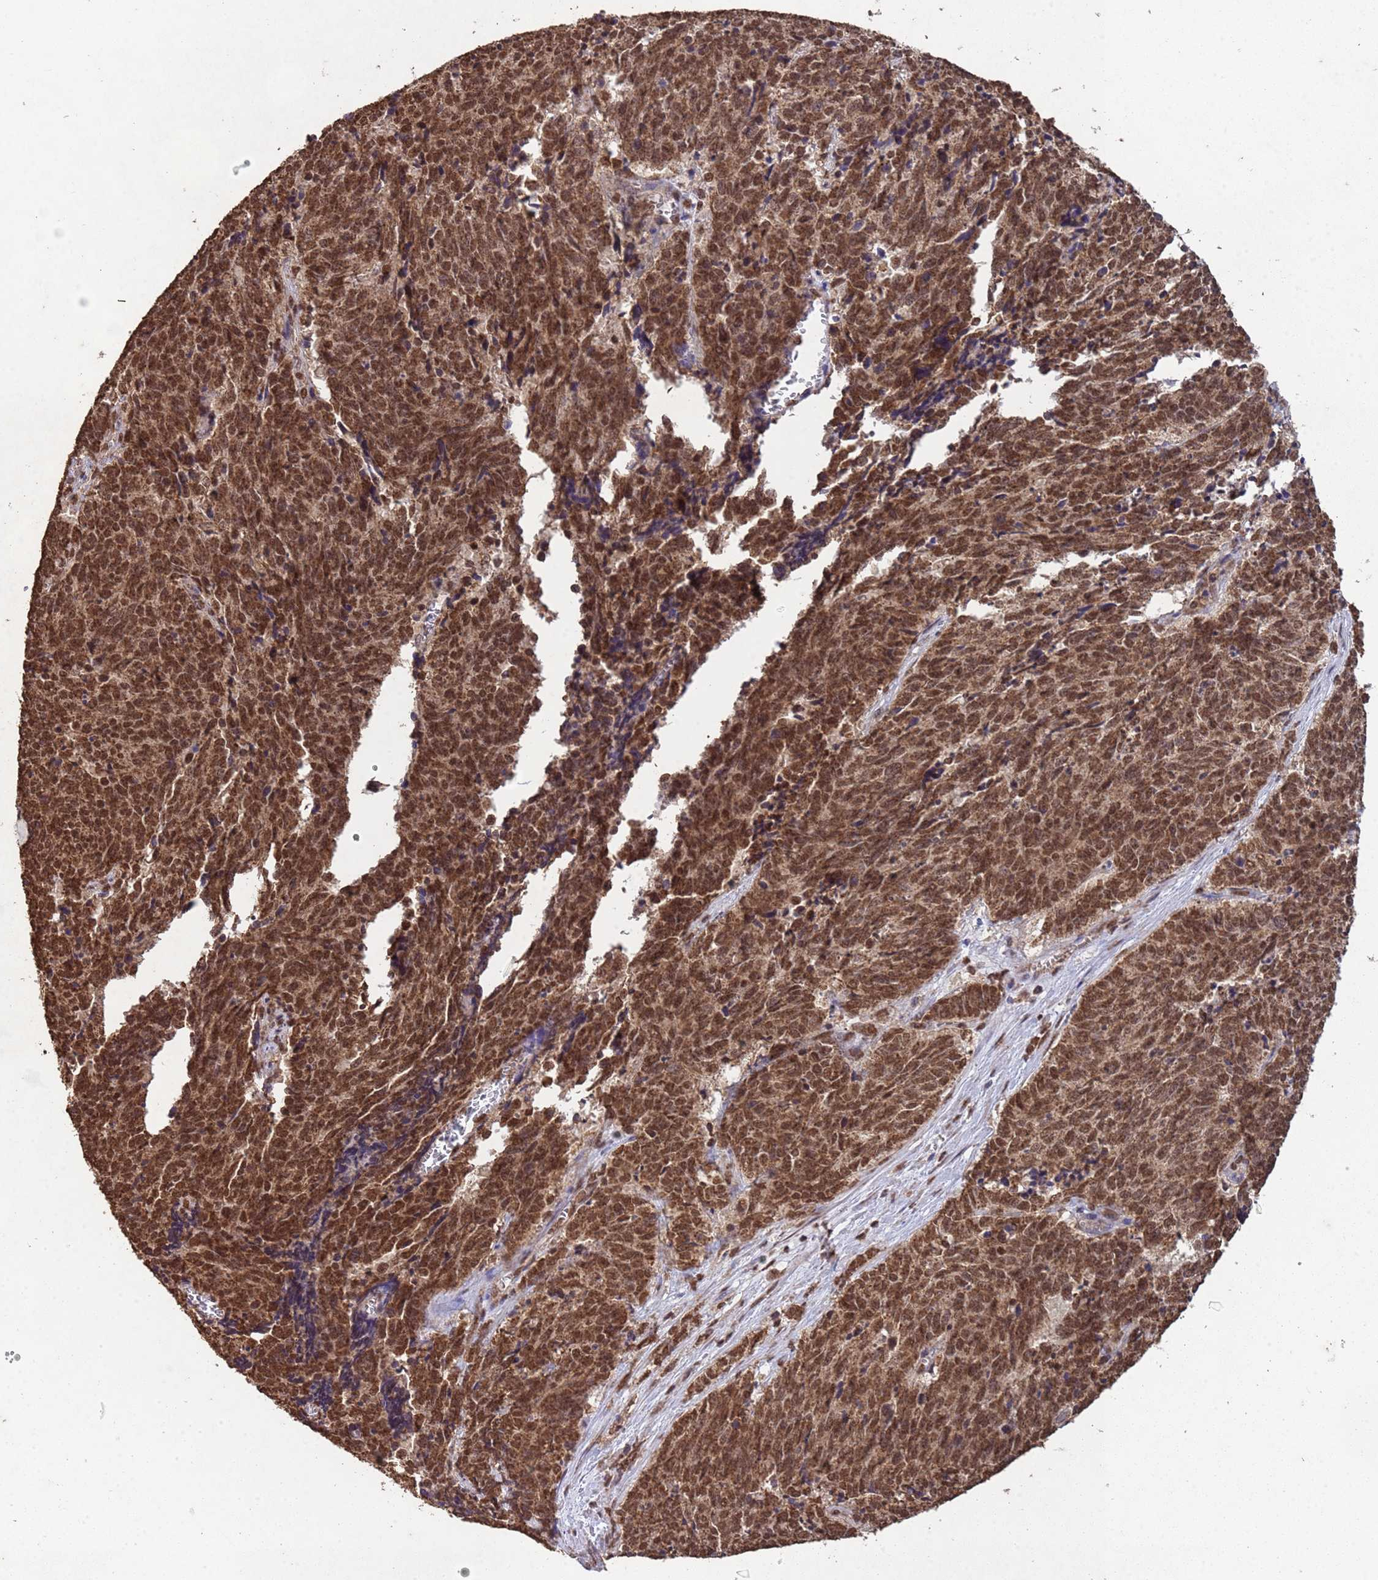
{"staining": {"intensity": "strong", "quantity": ">75%", "location": "cytoplasmic/membranous,nuclear"}, "tissue": "cervical cancer", "cell_type": "Tumor cells", "image_type": "cancer", "snomed": [{"axis": "morphology", "description": "Squamous cell carcinoma, NOS"}, {"axis": "topography", "description": "Cervix"}], "caption": "Tumor cells show high levels of strong cytoplasmic/membranous and nuclear staining in approximately >75% of cells in human cervical squamous cell carcinoma.", "gene": "HDAC10", "patient": {"sex": "female", "age": 29}}